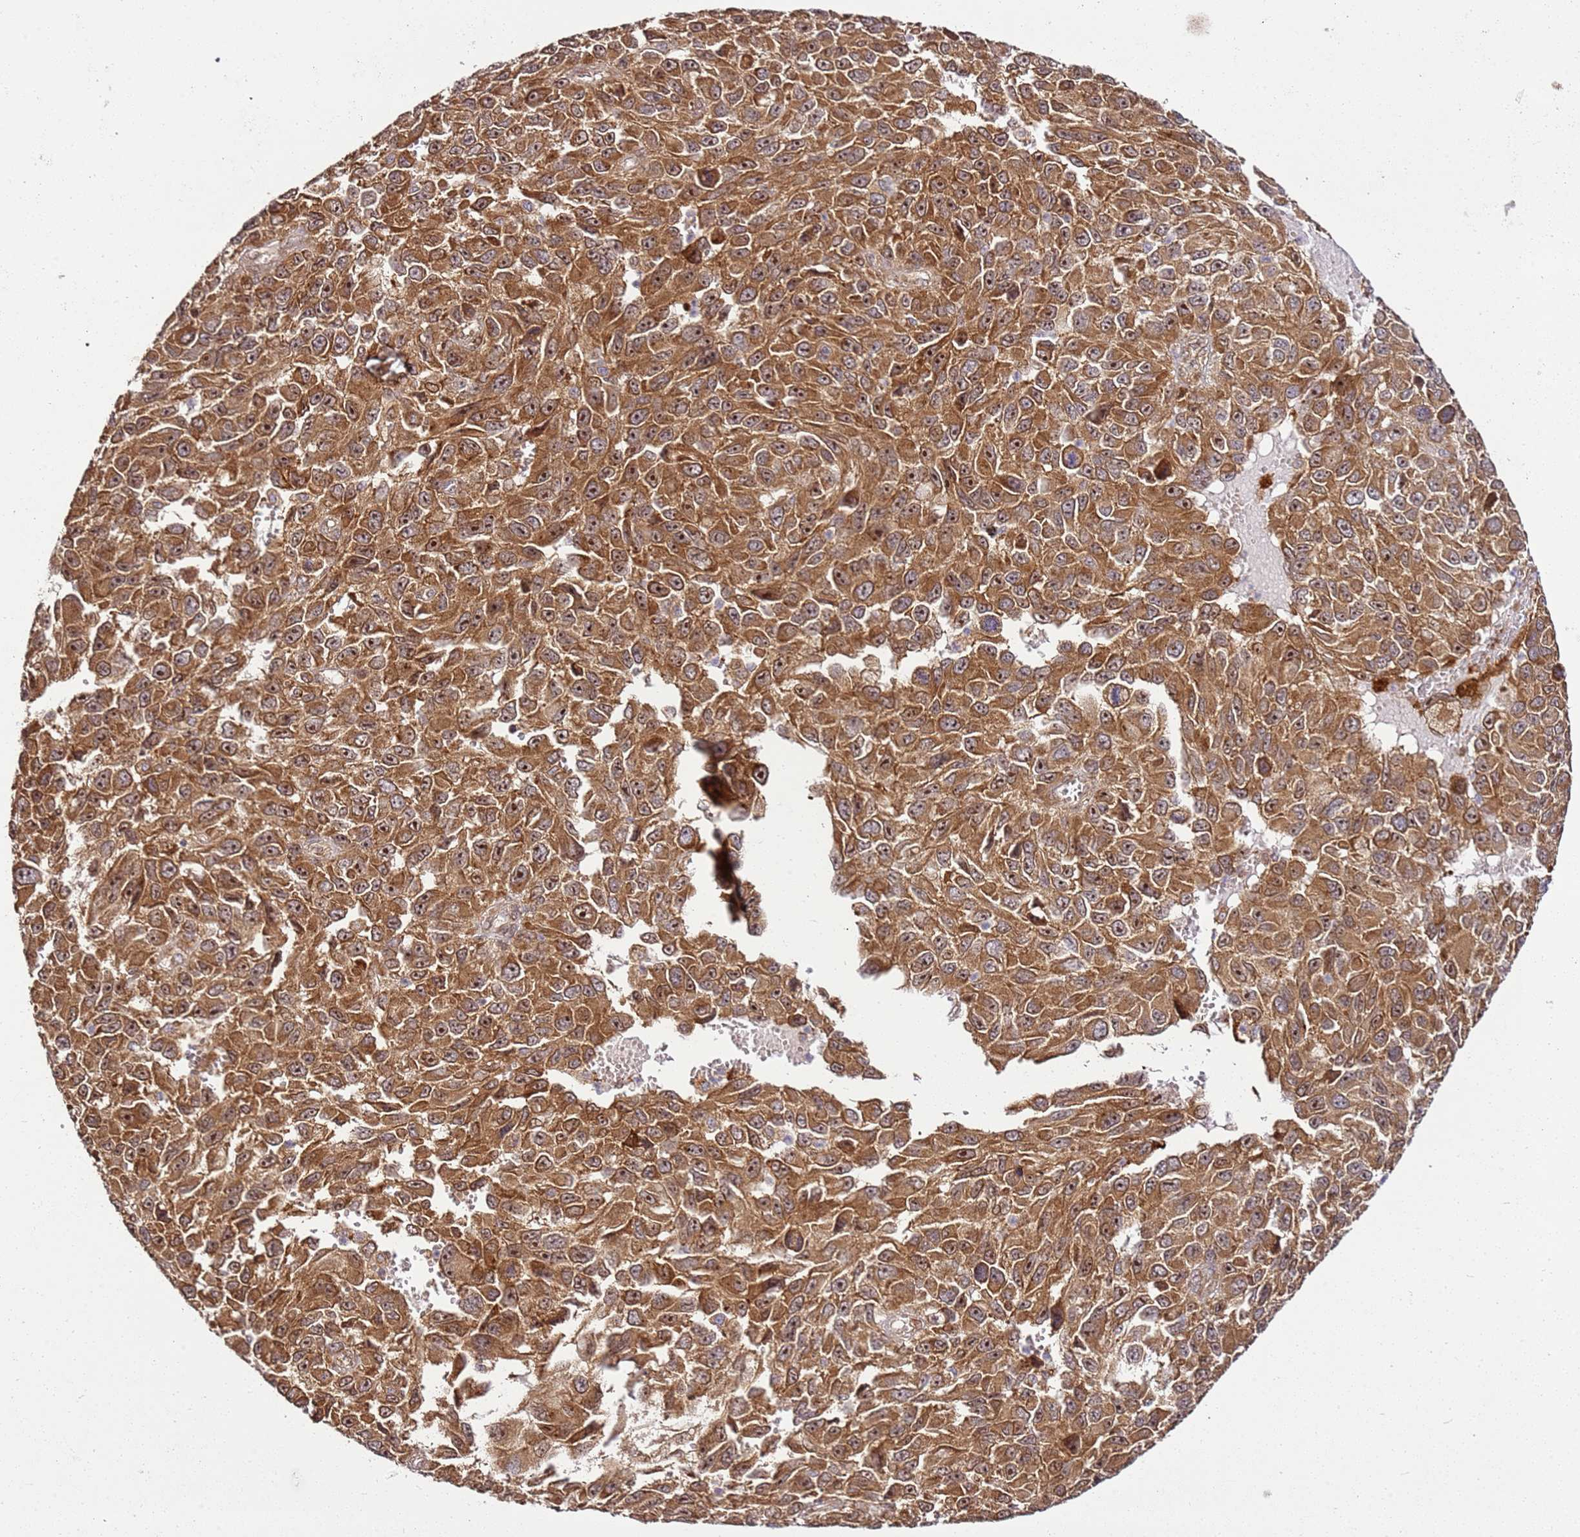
{"staining": {"intensity": "moderate", "quantity": ">75%", "location": "cytoplasmic/membranous,nuclear"}, "tissue": "melanoma", "cell_type": "Tumor cells", "image_type": "cancer", "snomed": [{"axis": "morphology", "description": "Normal tissue, NOS"}, {"axis": "morphology", "description": "Malignant melanoma, NOS"}, {"axis": "topography", "description": "Skin"}], "caption": "The histopathology image reveals staining of malignant melanoma, revealing moderate cytoplasmic/membranous and nuclear protein expression (brown color) within tumor cells.", "gene": "RASA3", "patient": {"sex": "female", "age": 96}}